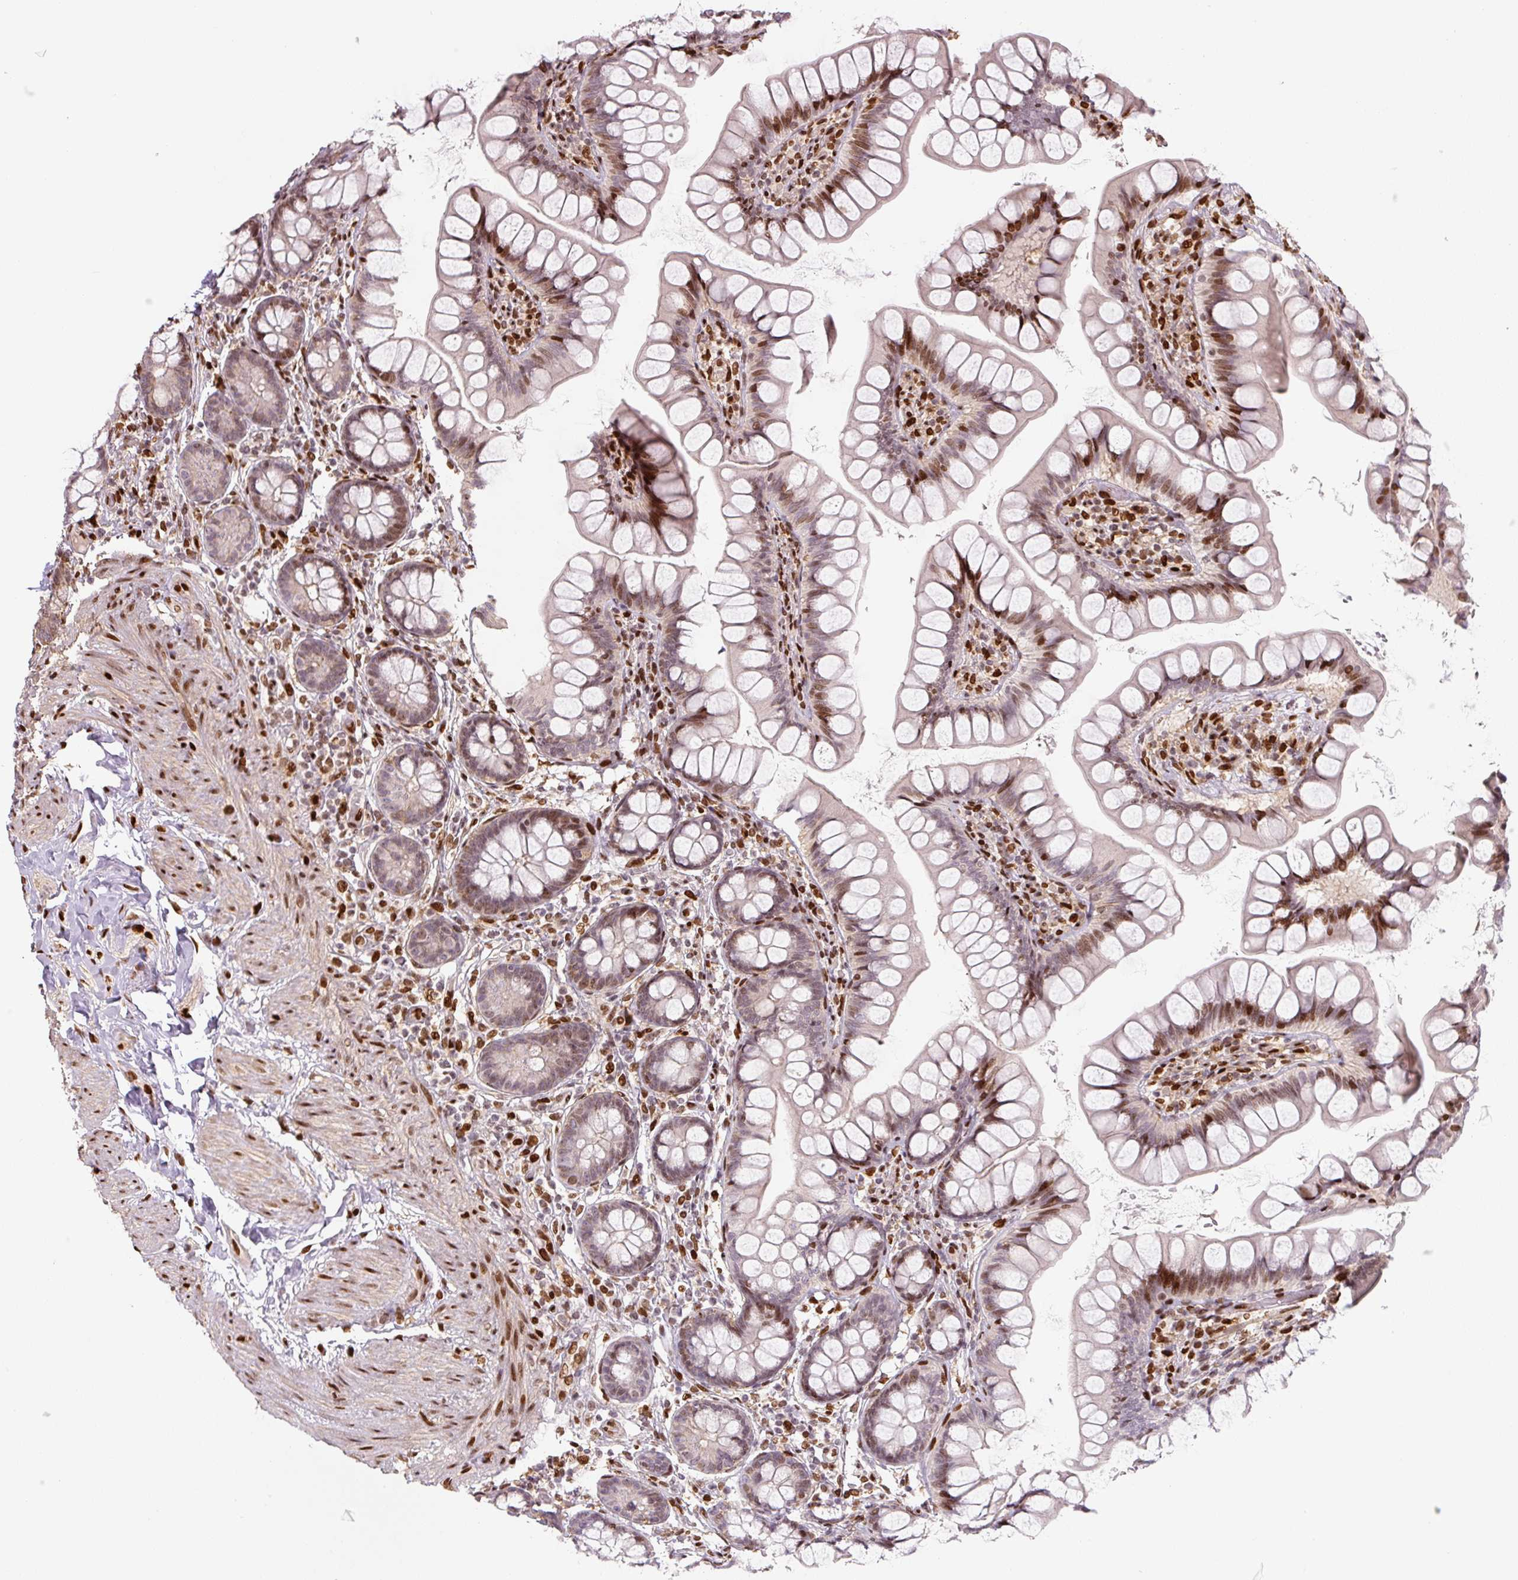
{"staining": {"intensity": "moderate", "quantity": "25%-75%", "location": "nuclear"}, "tissue": "small intestine", "cell_type": "Glandular cells", "image_type": "normal", "snomed": [{"axis": "morphology", "description": "Normal tissue, NOS"}, {"axis": "topography", "description": "Small intestine"}], "caption": "There is medium levels of moderate nuclear positivity in glandular cells of normal small intestine, as demonstrated by immunohistochemical staining (brown color).", "gene": "PYDC2", "patient": {"sex": "male", "age": 70}}